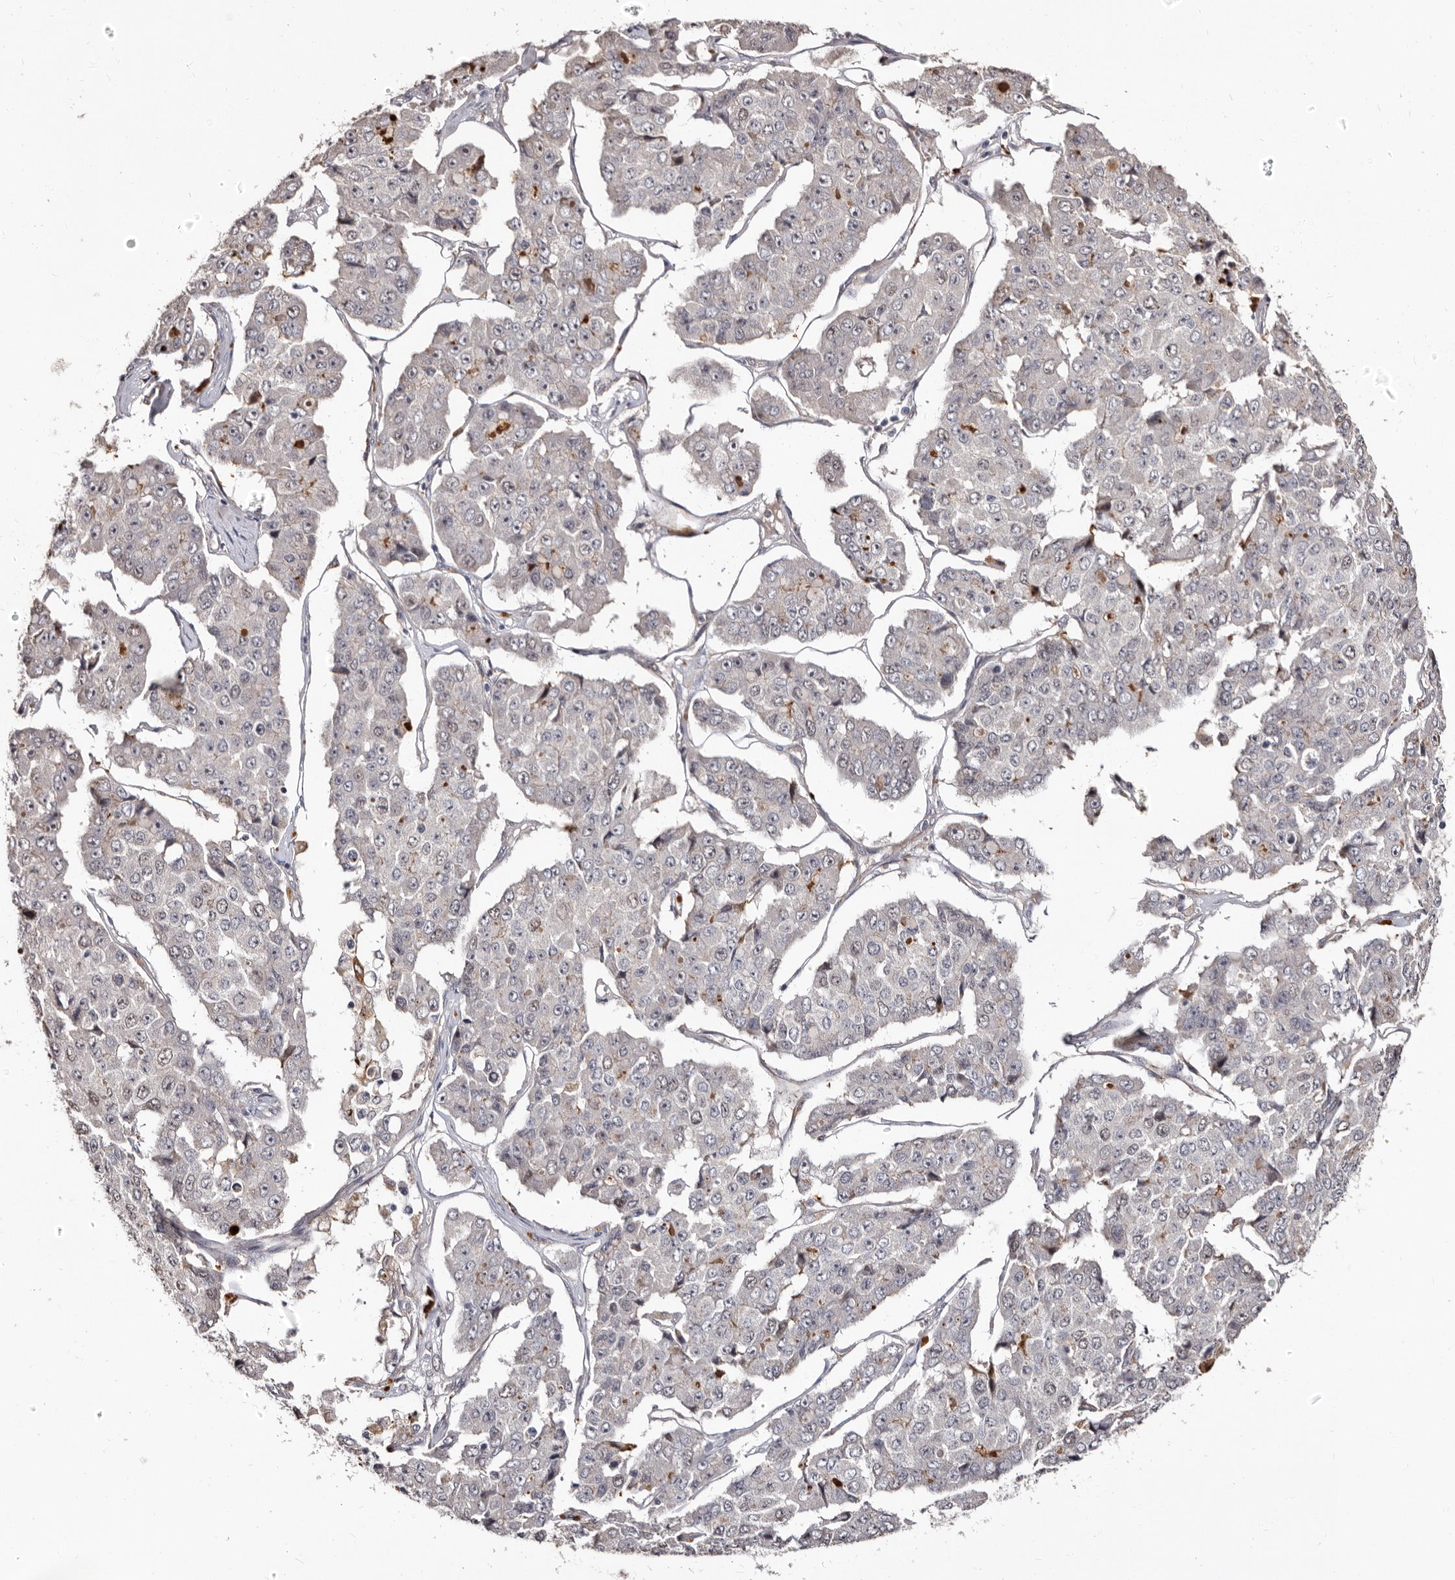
{"staining": {"intensity": "negative", "quantity": "none", "location": "none"}, "tissue": "pancreatic cancer", "cell_type": "Tumor cells", "image_type": "cancer", "snomed": [{"axis": "morphology", "description": "Adenocarcinoma, NOS"}, {"axis": "topography", "description": "Pancreas"}], "caption": "Tumor cells show no significant protein expression in pancreatic cancer.", "gene": "PTAFR", "patient": {"sex": "male", "age": 50}}